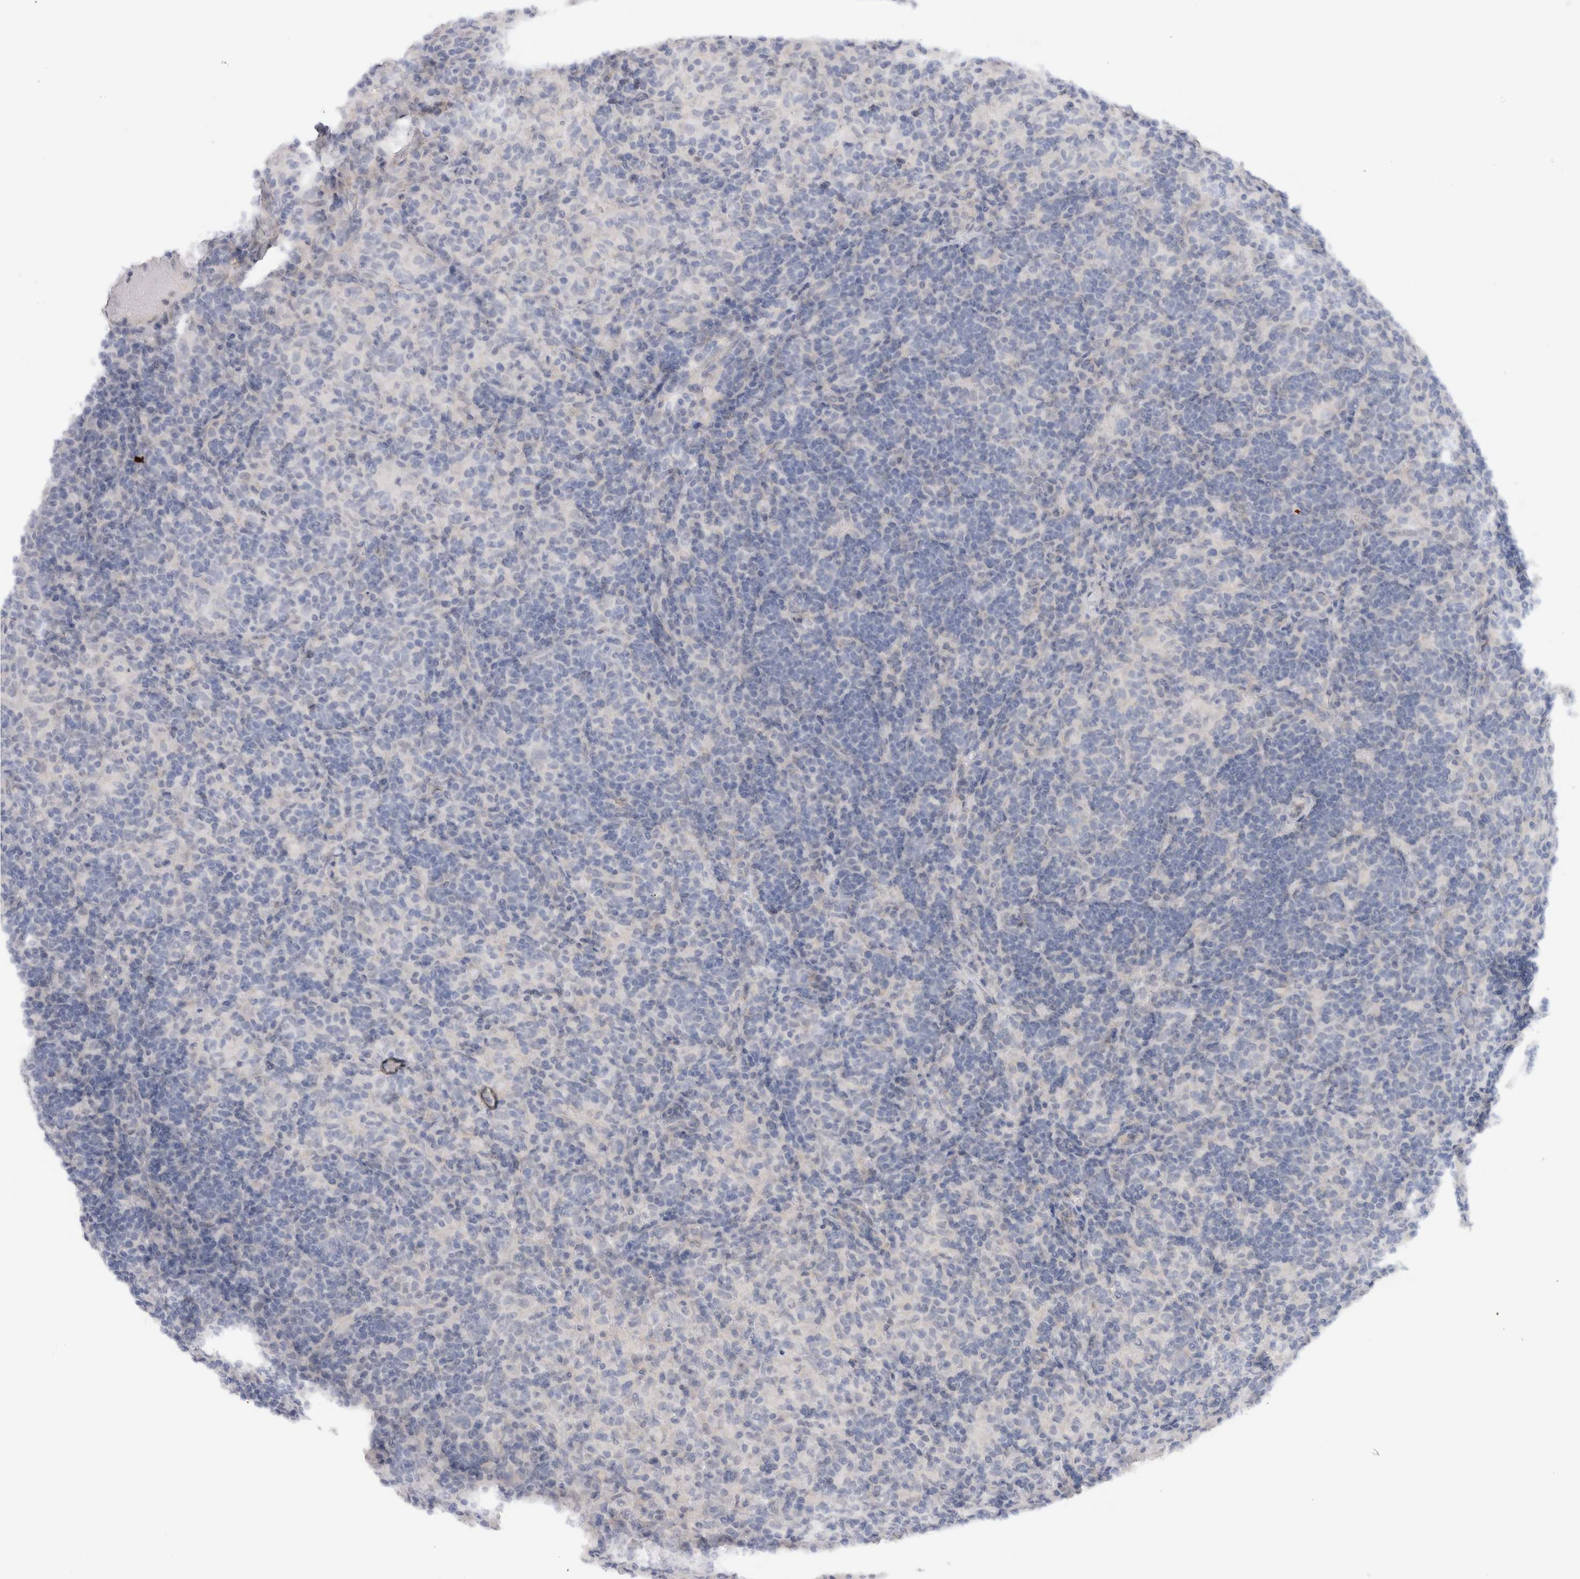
{"staining": {"intensity": "negative", "quantity": "none", "location": "none"}, "tissue": "lymphoma", "cell_type": "Tumor cells", "image_type": "cancer", "snomed": [{"axis": "morphology", "description": "Hodgkin's disease, NOS"}, {"axis": "topography", "description": "Lymph node"}], "caption": "High power microscopy histopathology image of an immunohistochemistry (IHC) image of lymphoma, revealing no significant staining in tumor cells.", "gene": "CHRM4", "patient": {"sex": "male", "age": 70}}